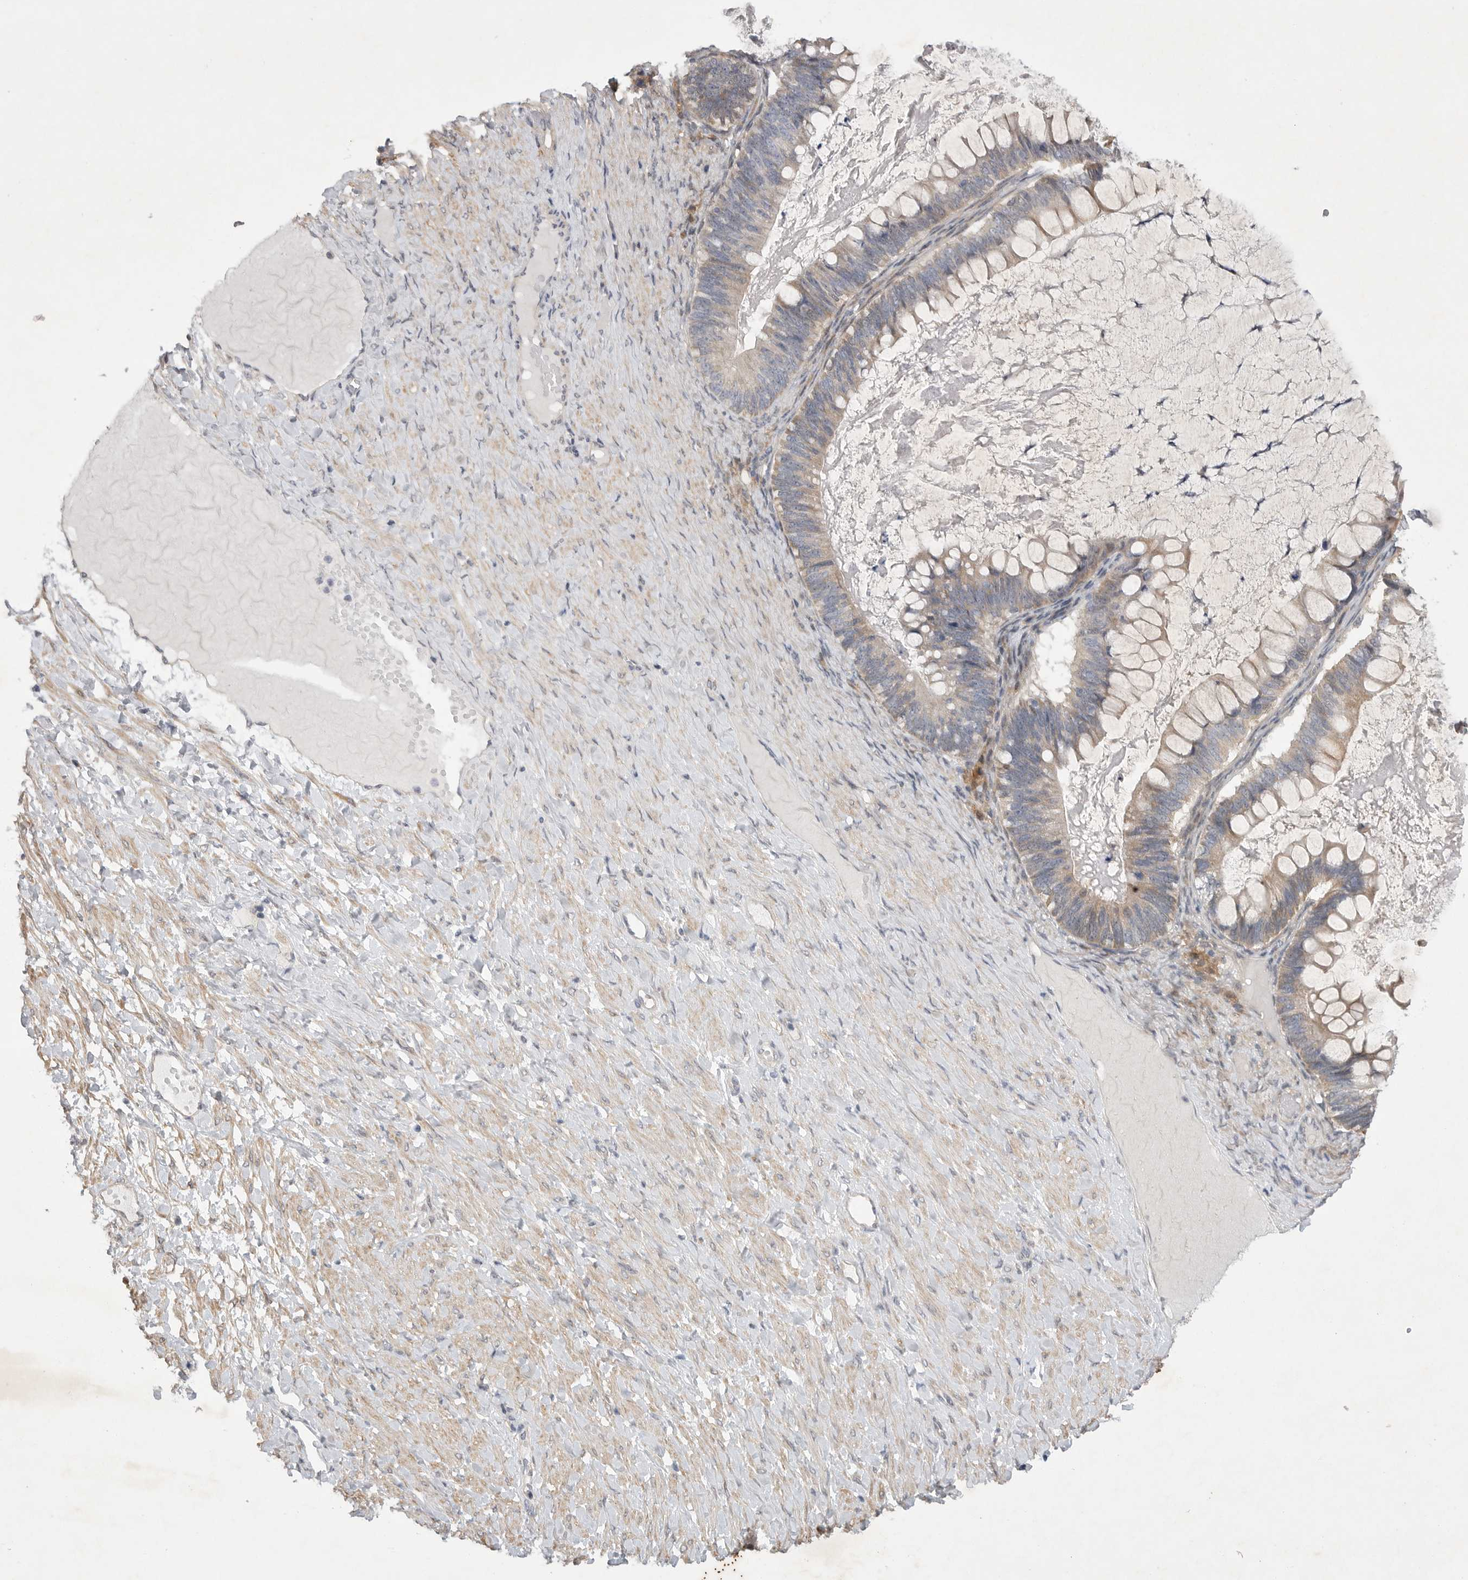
{"staining": {"intensity": "weak", "quantity": "25%-75%", "location": "cytoplasmic/membranous"}, "tissue": "ovarian cancer", "cell_type": "Tumor cells", "image_type": "cancer", "snomed": [{"axis": "morphology", "description": "Cystadenocarcinoma, mucinous, NOS"}, {"axis": "topography", "description": "Ovary"}], "caption": "Human ovarian mucinous cystadenocarcinoma stained with a brown dye displays weak cytoplasmic/membranous positive expression in approximately 25%-75% of tumor cells.", "gene": "EDEM3", "patient": {"sex": "female", "age": 61}}